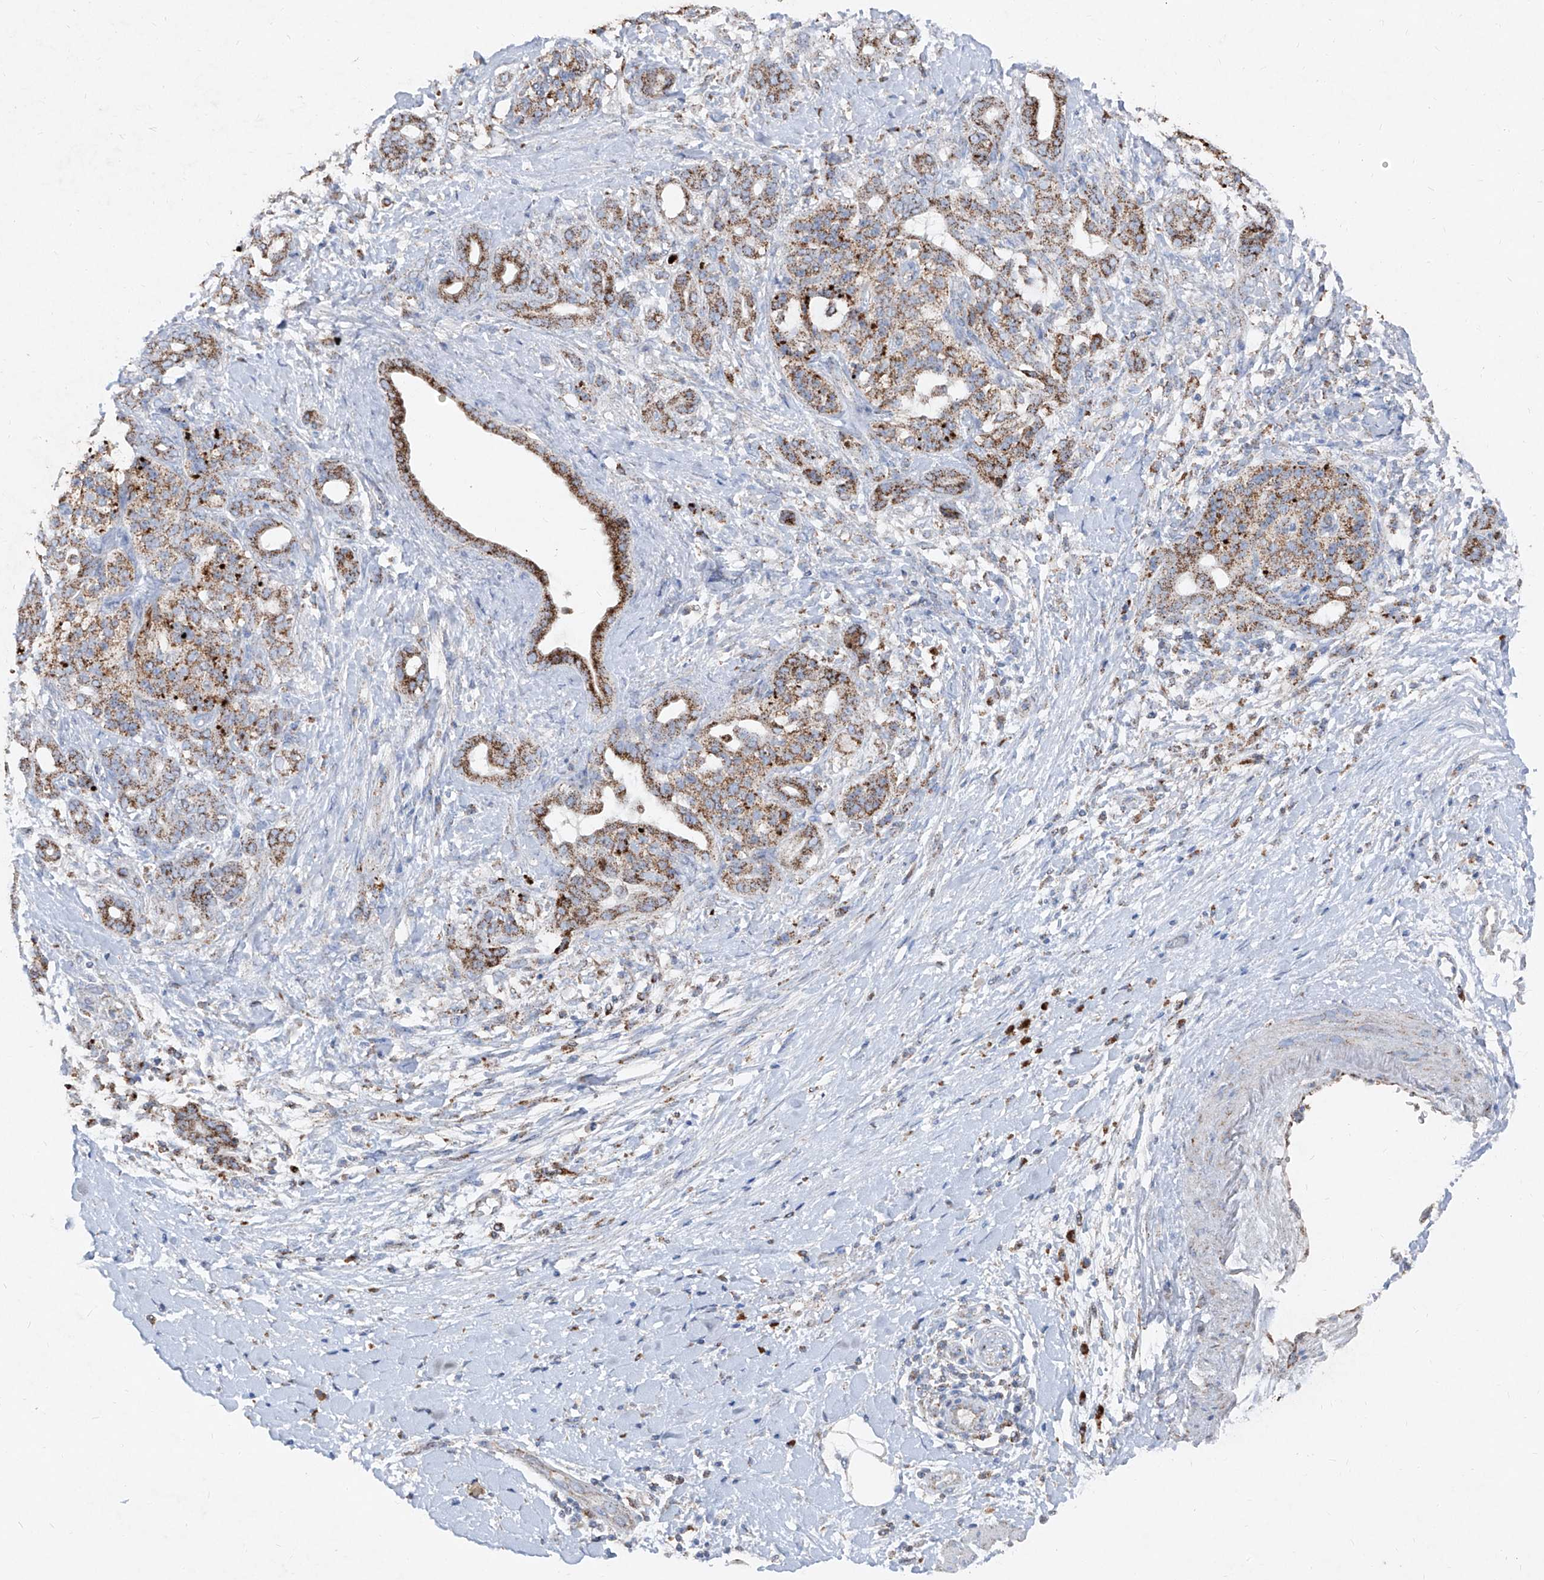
{"staining": {"intensity": "moderate", "quantity": ">75%", "location": "cytoplasmic/membranous"}, "tissue": "pancreatic cancer", "cell_type": "Tumor cells", "image_type": "cancer", "snomed": [{"axis": "morphology", "description": "Adenocarcinoma, NOS"}, {"axis": "topography", "description": "Pancreas"}], "caption": "Tumor cells exhibit moderate cytoplasmic/membranous positivity in about >75% of cells in adenocarcinoma (pancreatic). Nuclei are stained in blue.", "gene": "ABCD3", "patient": {"sex": "male", "age": 58}}